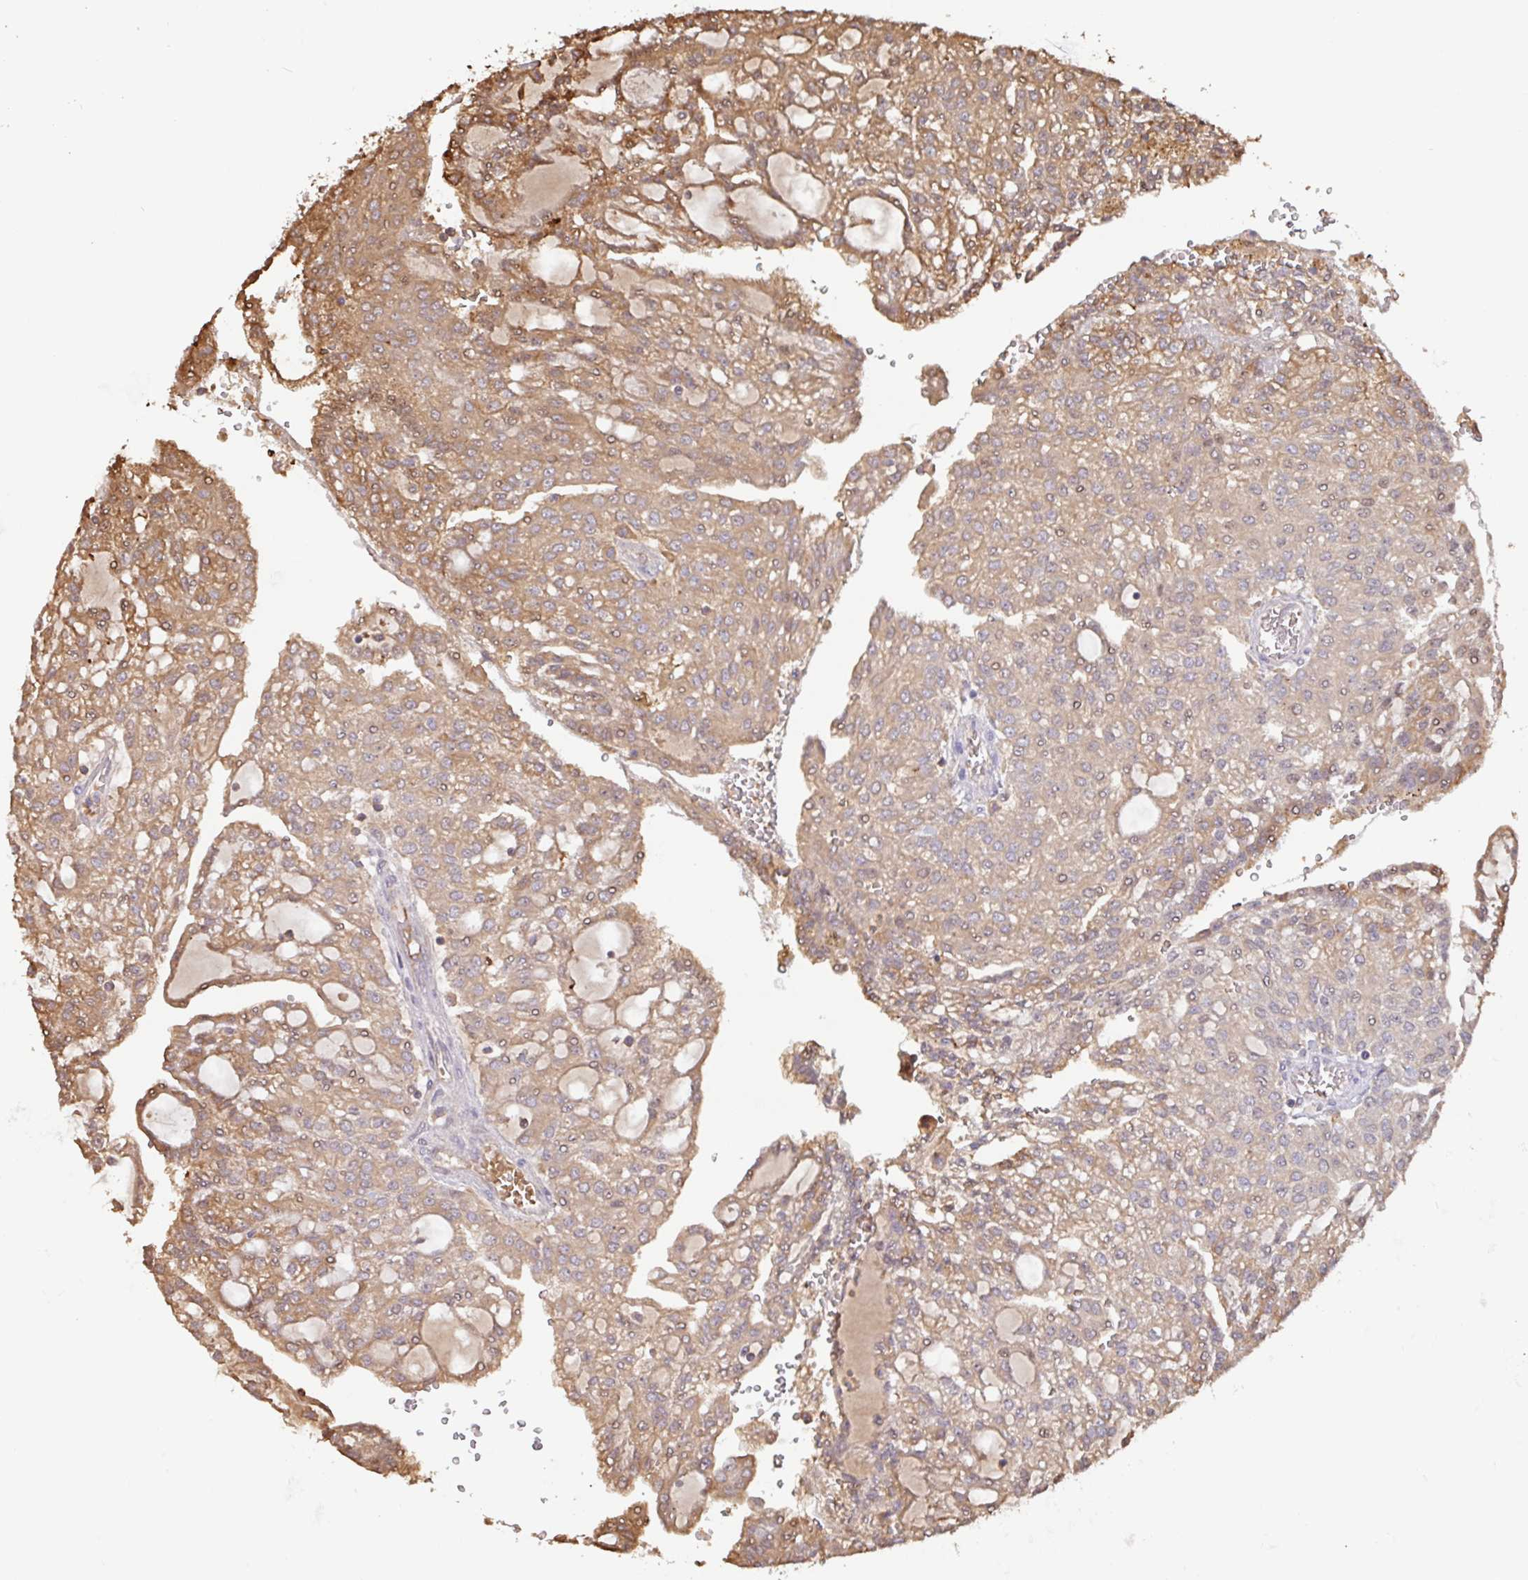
{"staining": {"intensity": "moderate", "quantity": ">75%", "location": "cytoplasmic/membranous"}, "tissue": "renal cancer", "cell_type": "Tumor cells", "image_type": "cancer", "snomed": [{"axis": "morphology", "description": "Adenocarcinoma, NOS"}, {"axis": "topography", "description": "Kidney"}], "caption": "IHC of human renal cancer shows medium levels of moderate cytoplasmic/membranous expression in about >75% of tumor cells. (Stains: DAB (3,3'-diaminobenzidine) in brown, nuclei in blue, Microscopy: brightfield microscopy at high magnification).", "gene": "OTOP2", "patient": {"sex": "male", "age": 63}}